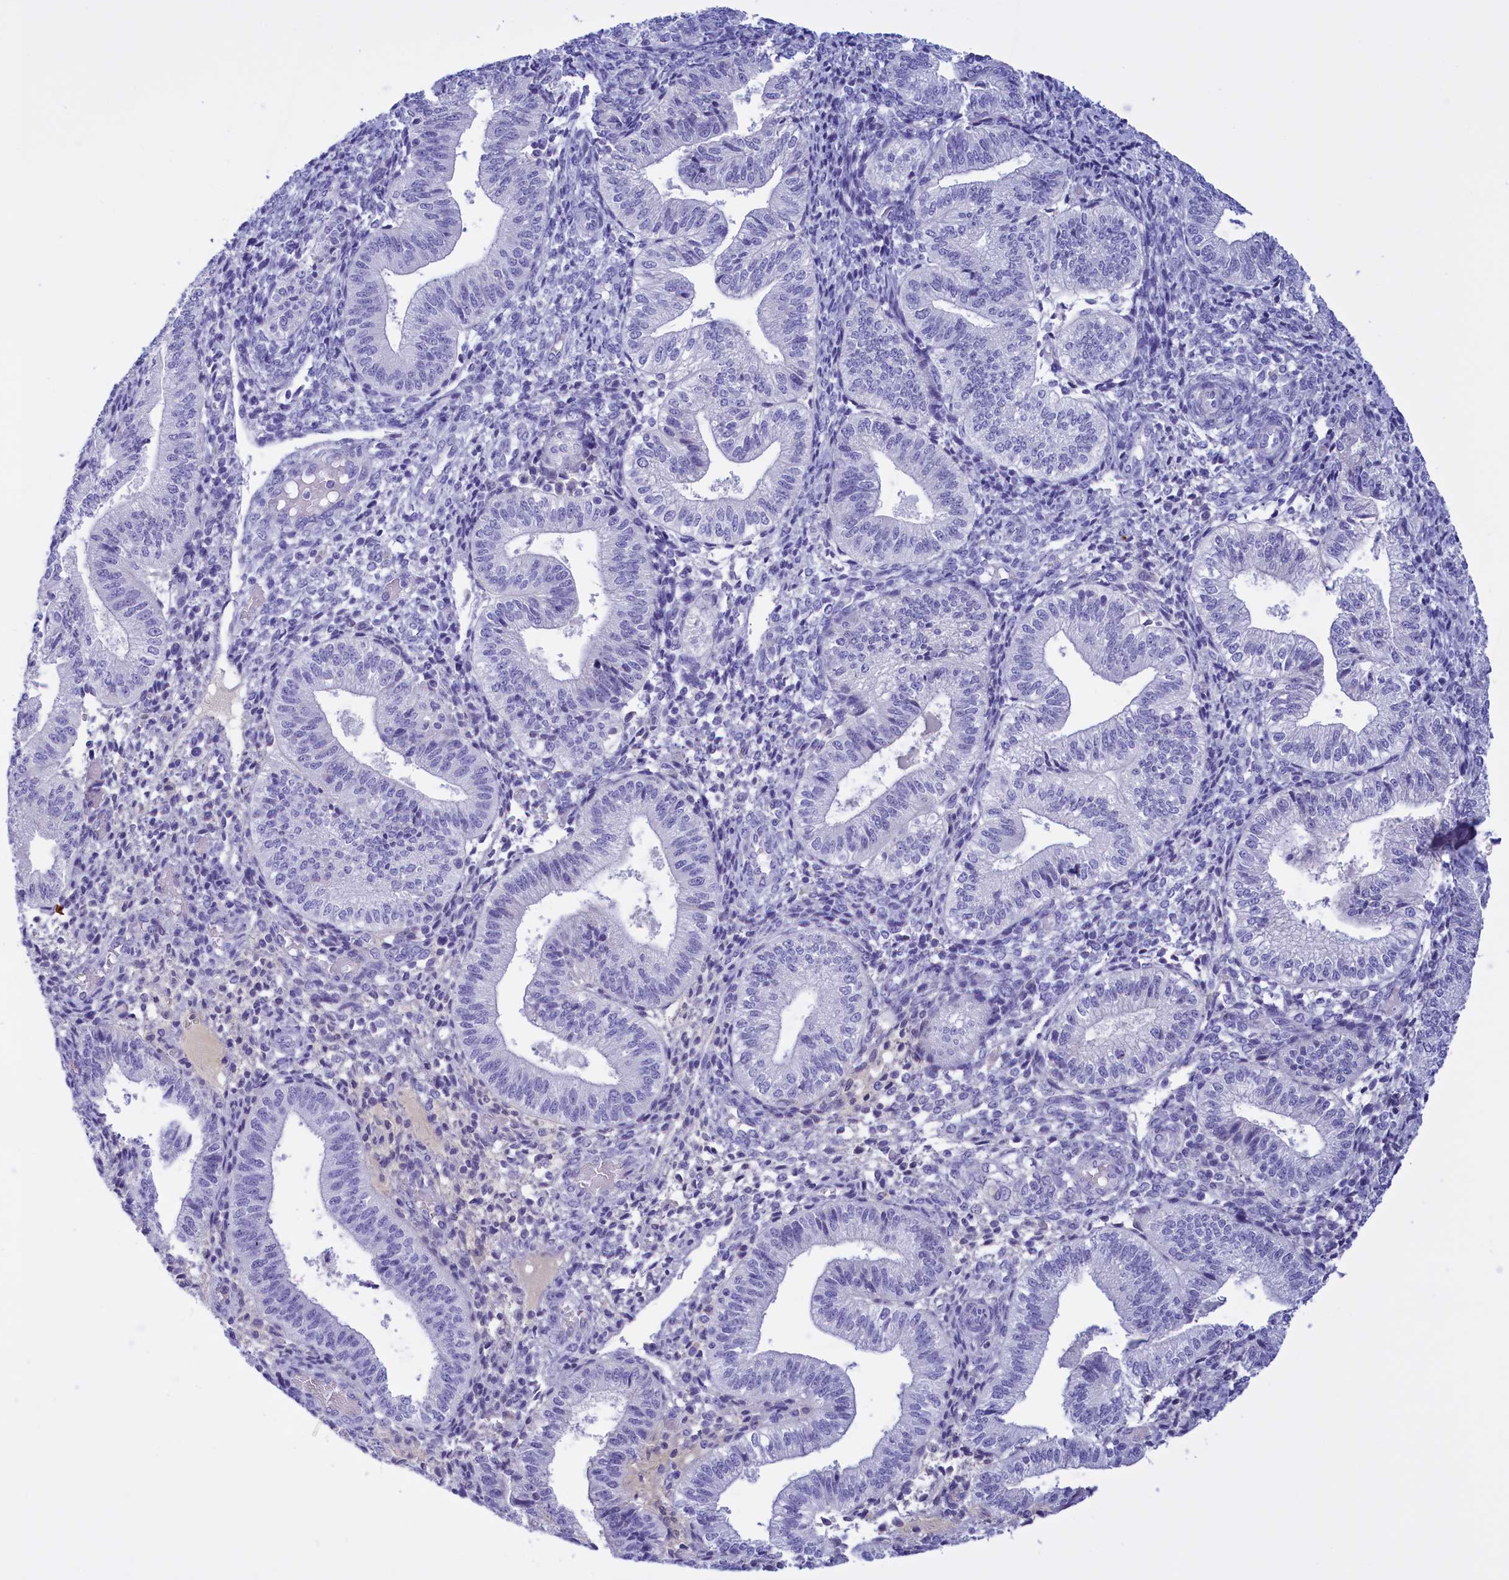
{"staining": {"intensity": "negative", "quantity": "none", "location": "none"}, "tissue": "endometrium", "cell_type": "Cells in endometrial stroma", "image_type": "normal", "snomed": [{"axis": "morphology", "description": "Normal tissue, NOS"}, {"axis": "topography", "description": "Endometrium"}], "caption": "Immunohistochemistry (IHC) histopathology image of normal human endometrium stained for a protein (brown), which displays no expression in cells in endometrial stroma. Nuclei are stained in blue.", "gene": "PROK2", "patient": {"sex": "female", "age": 34}}